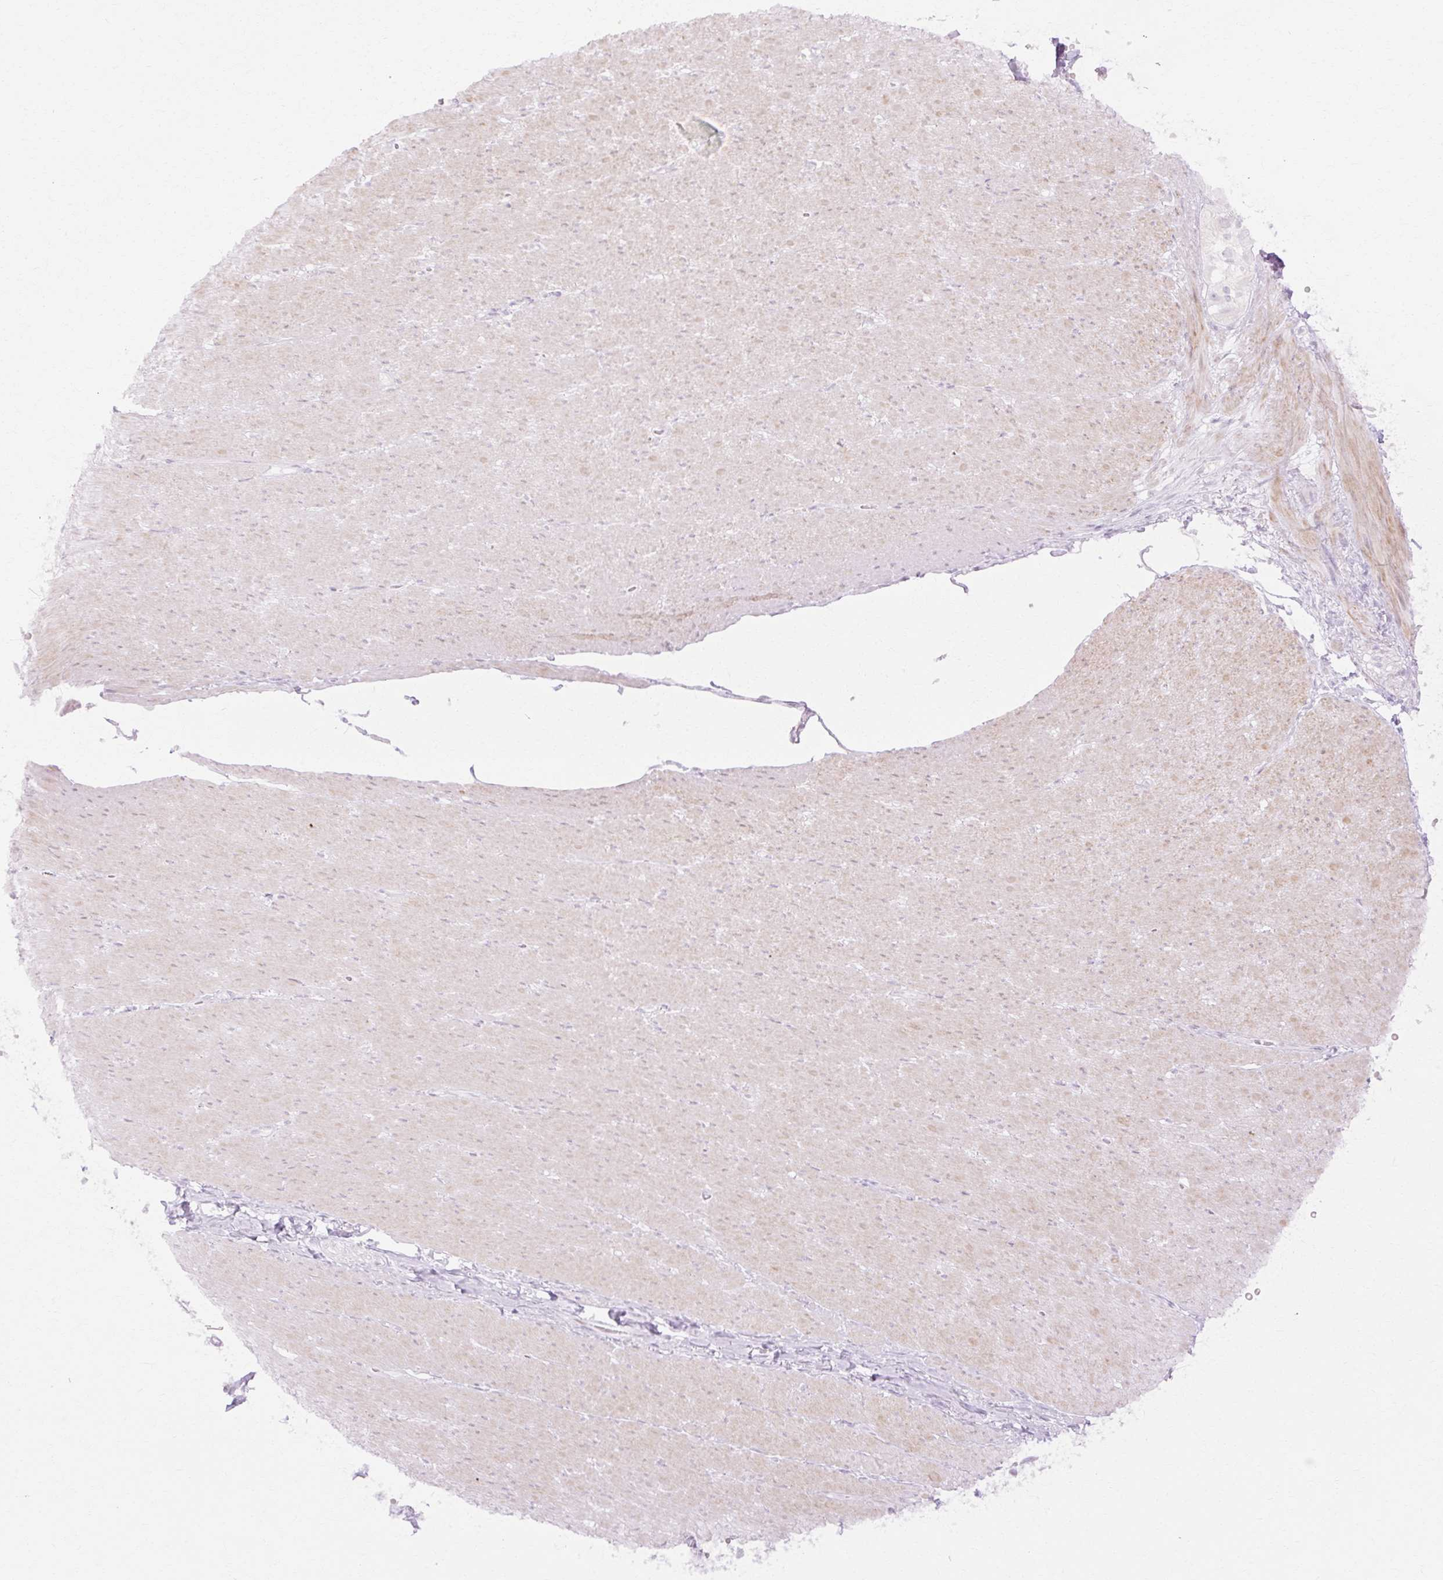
{"staining": {"intensity": "weak", "quantity": "<25%", "location": "cytoplasmic/membranous"}, "tissue": "smooth muscle", "cell_type": "Smooth muscle cells", "image_type": "normal", "snomed": [{"axis": "morphology", "description": "Normal tissue, NOS"}, {"axis": "topography", "description": "Smooth muscle"}, {"axis": "topography", "description": "Rectum"}], "caption": "Immunohistochemistry image of normal smooth muscle: human smooth muscle stained with DAB exhibits no significant protein expression in smooth muscle cells. (DAB immunohistochemistry visualized using brightfield microscopy, high magnification).", "gene": "C3orf49", "patient": {"sex": "male", "age": 53}}